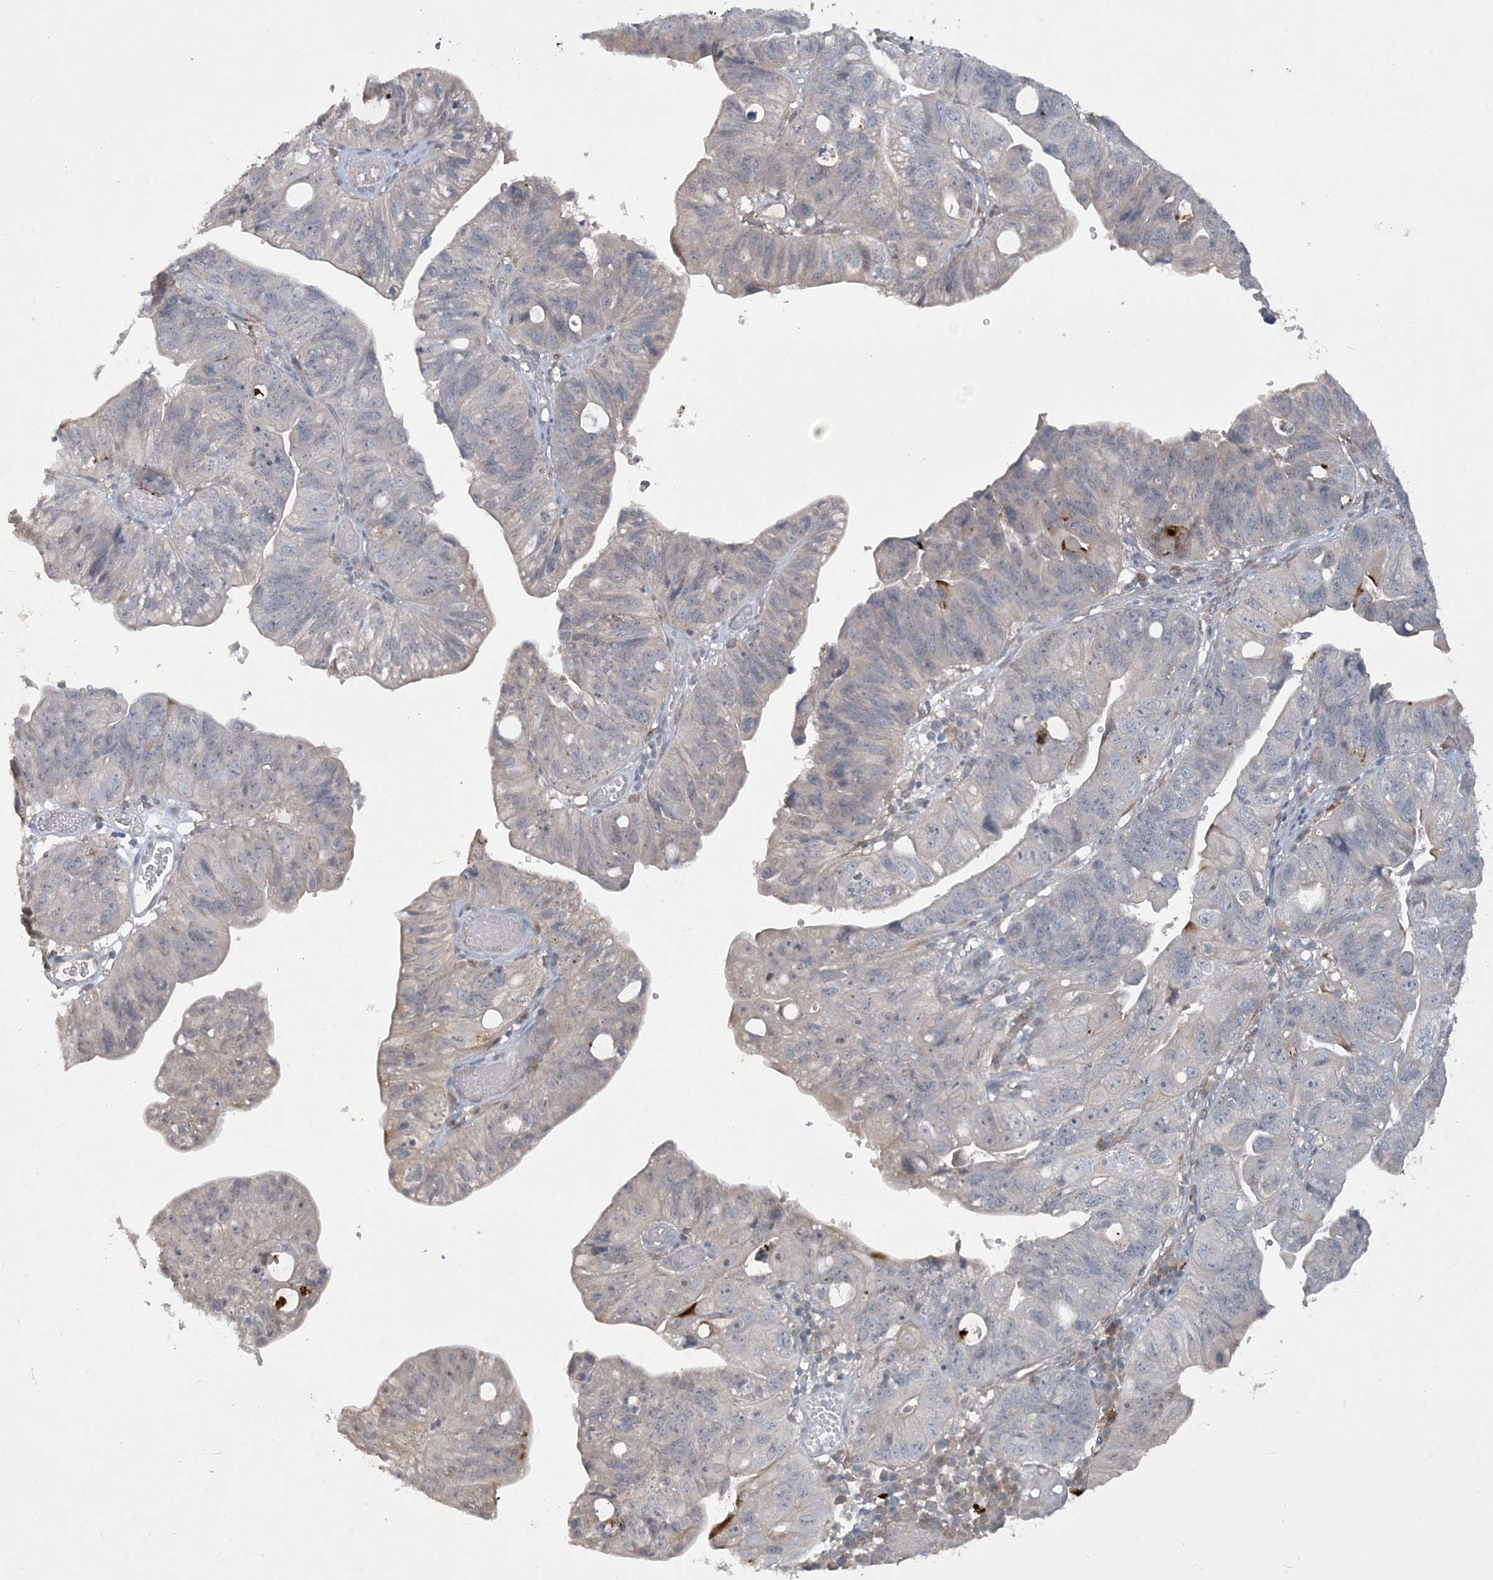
{"staining": {"intensity": "negative", "quantity": "none", "location": "none"}, "tissue": "stomach cancer", "cell_type": "Tumor cells", "image_type": "cancer", "snomed": [{"axis": "morphology", "description": "Adenocarcinoma, NOS"}, {"axis": "topography", "description": "Stomach"}], "caption": "Stomach adenocarcinoma was stained to show a protein in brown. There is no significant staining in tumor cells. Nuclei are stained in blue.", "gene": "CDS1", "patient": {"sex": "male", "age": 59}}